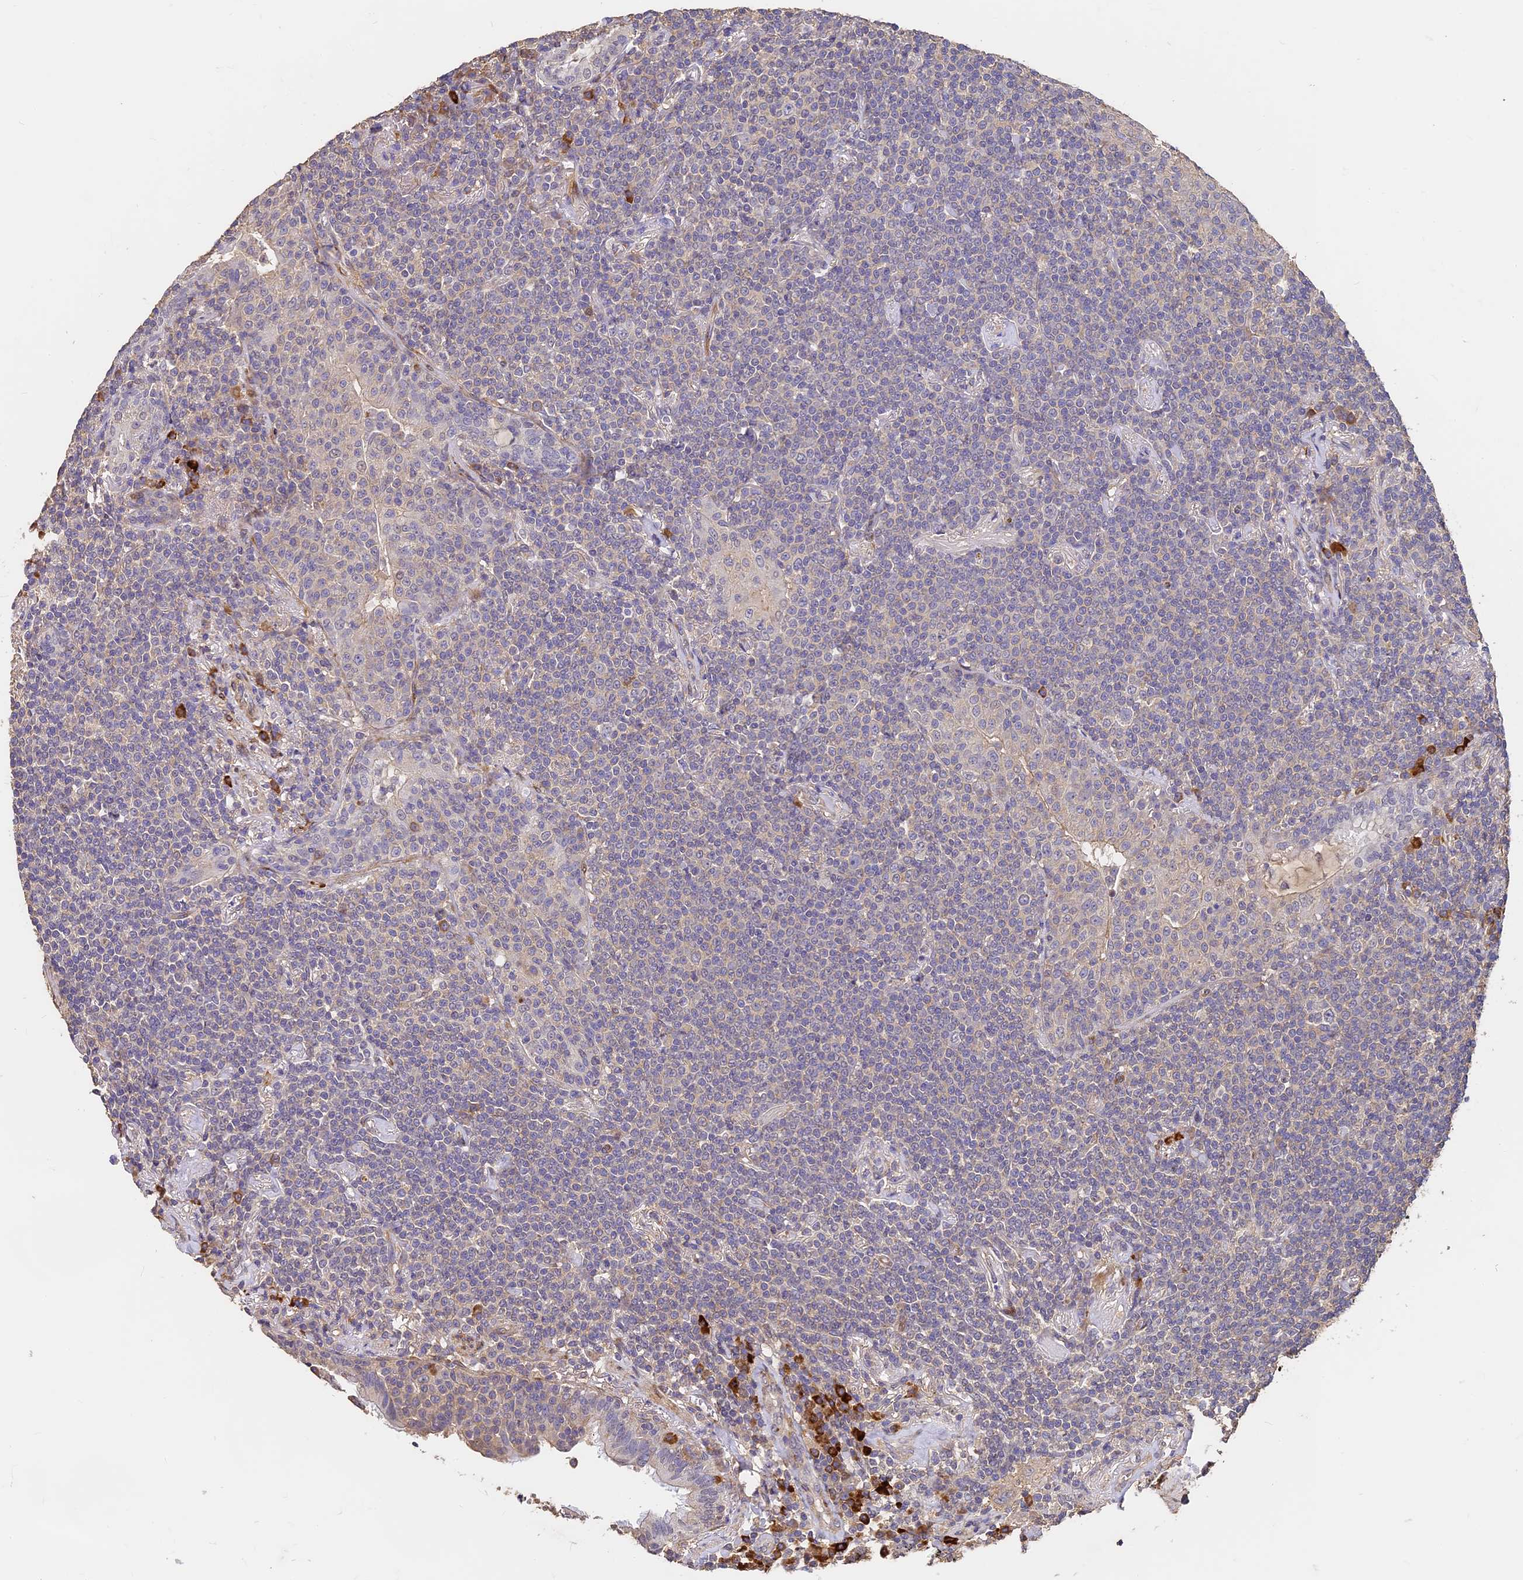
{"staining": {"intensity": "negative", "quantity": "none", "location": "none"}, "tissue": "lymphoma", "cell_type": "Tumor cells", "image_type": "cancer", "snomed": [{"axis": "morphology", "description": "Malignant lymphoma, non-Hodgkin's type, Low grade"}, {"axis": "topography", "description": "Lung"}], "caption": "DAB (3,3'-diaminobenzidine) immunohistochemical staining of human malignant lymphoma, non-Hodgkin's type (low-grade) reveals no significant staining in tumor cells.", "gene": "SLC11A1", "patient": {"sex": "female", "age": 71}}